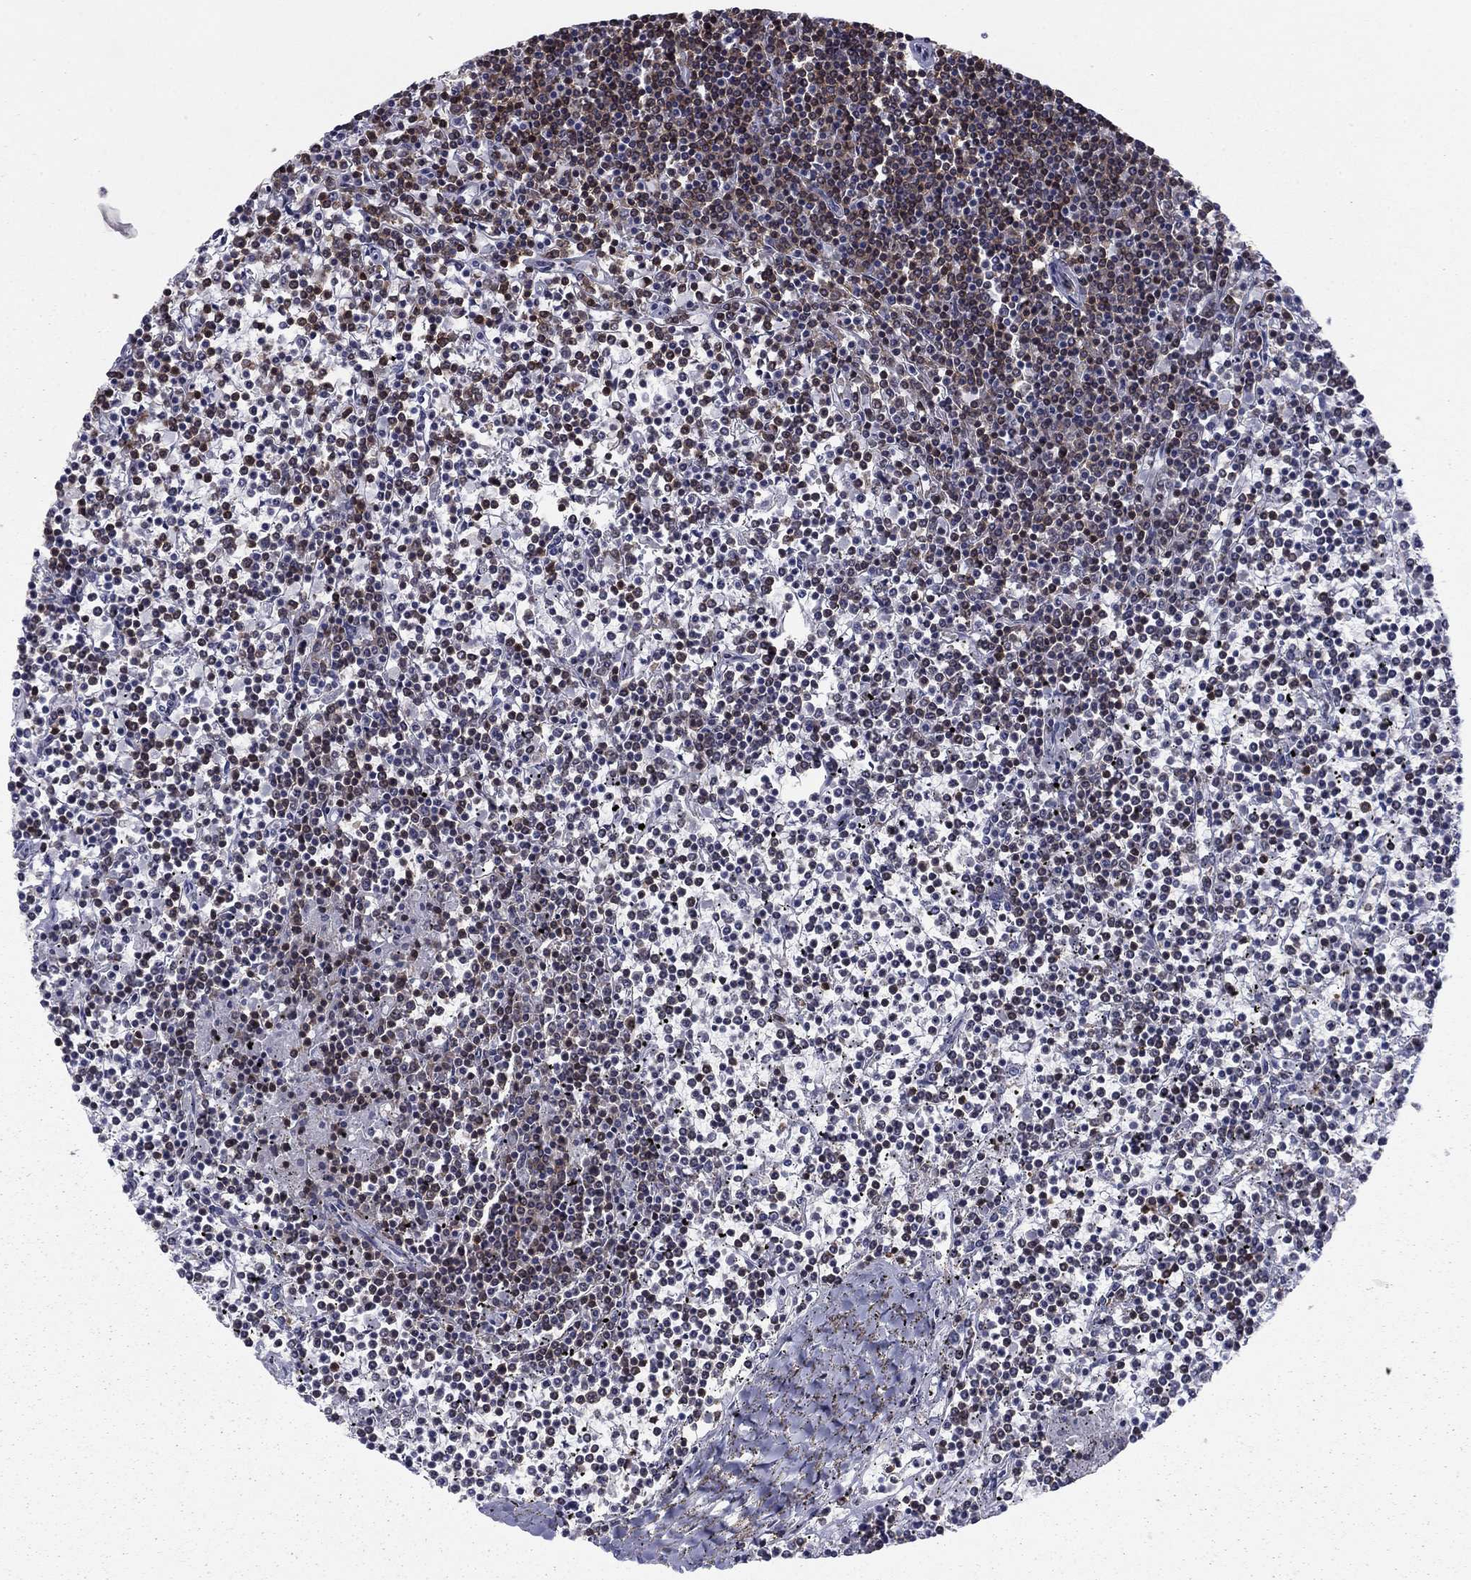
{"staining": {"intensity": "moderate", "quantity": "25%-75%", "location": "cytoplasmic/membranous"}, "tissue": "lymphoma", "cell_type": "Tumor cells", "image_type": "cancer", "snomed": [{"axis": "morphology", "description": "Malignant lymphoma, non-Hodgkin's type, Low grade"}, {"axis": "topography", "description": "Spleen"}], "caption": "Immunohistochemistry micrograph of neoplastic tissue: low-grade malignant lymphoma, non-Hodgkin's type stained using immunohistochemistry reveals medium levels of moderate protein expression localized specifically in the cytoplasmic/membranous of tumor cells, appearing as a cytoplasmic/membranous brown color.", "gene": "ARHGAP27", "patient": {"sex": "female", "age": 19}}